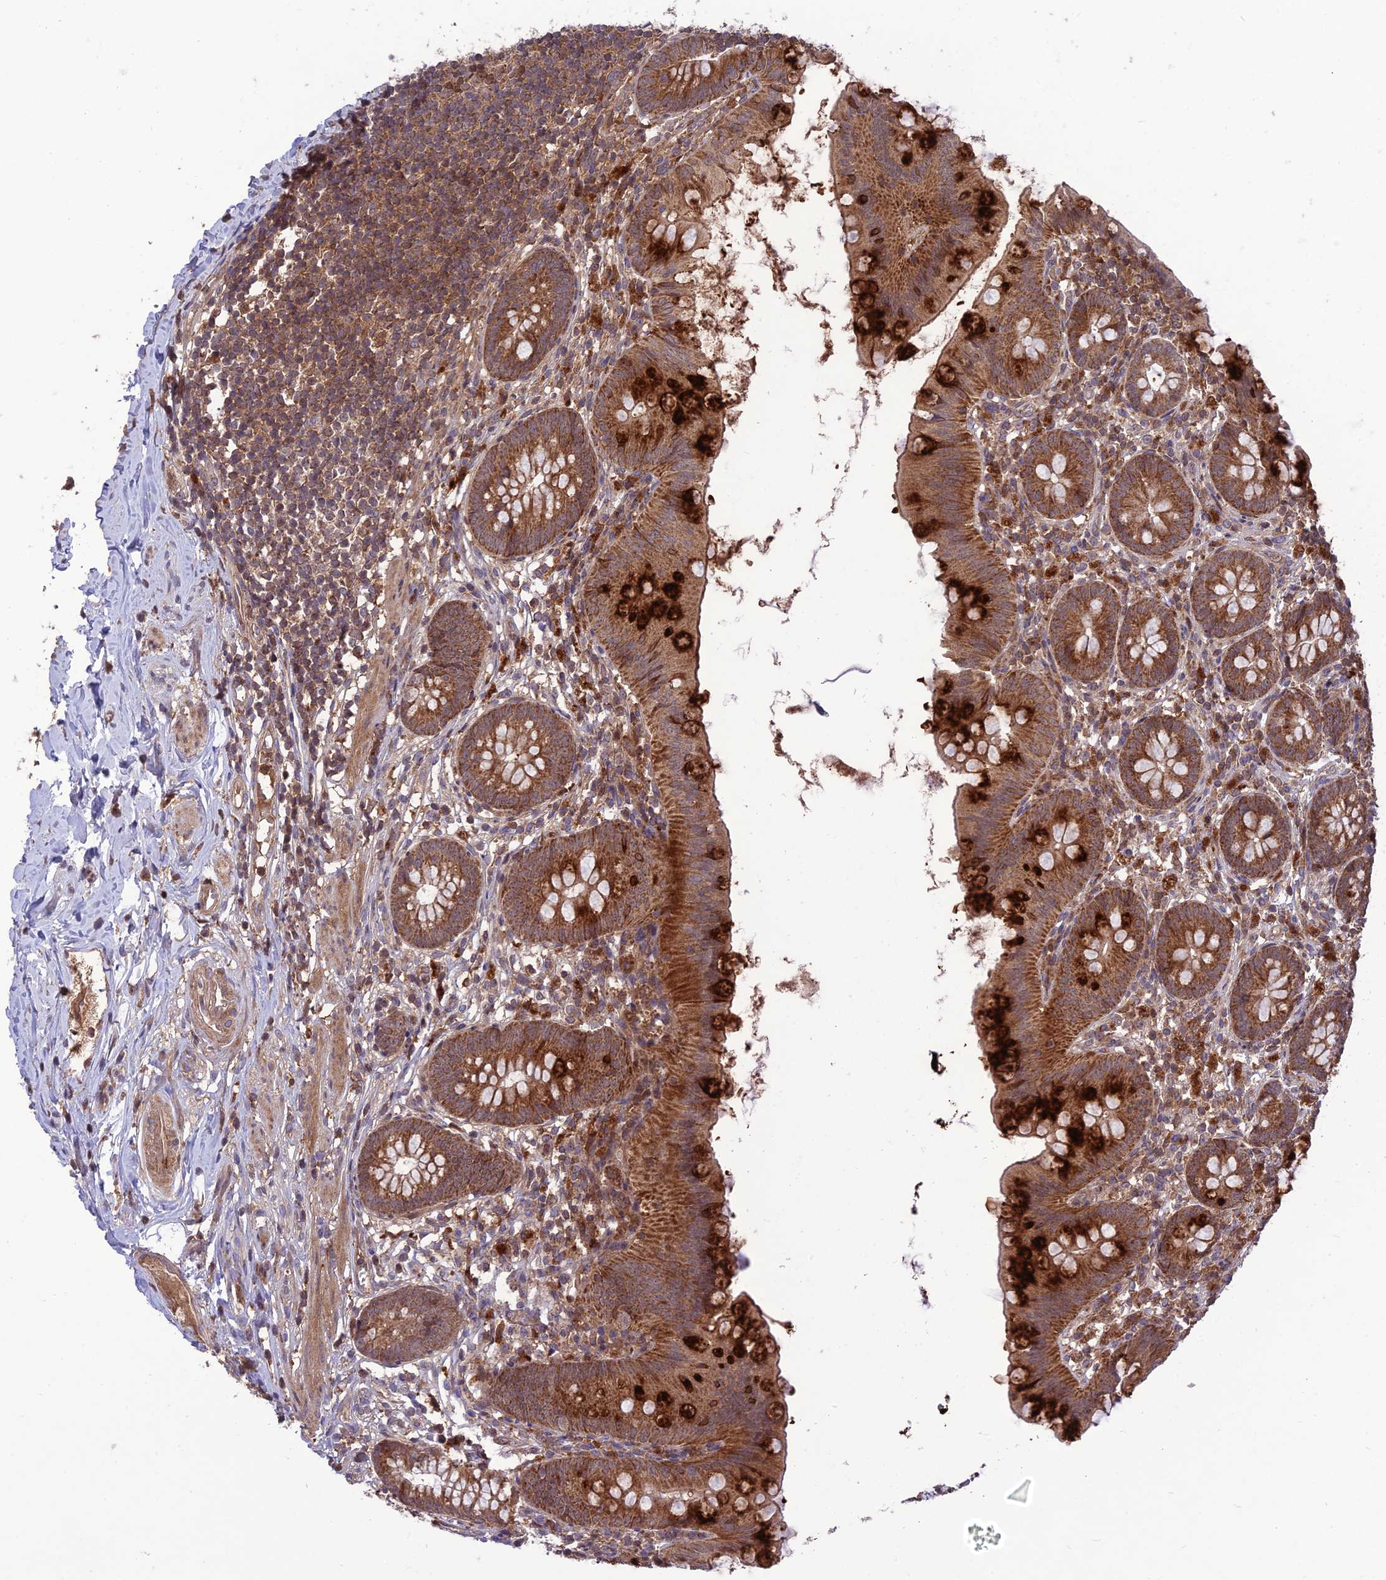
{"staining": {"intensity": "strong", "quantity": ">75%", "location": "cytoplasmic/membranous"}, "tissue": "appendix", "cell_type": "Glandular cells", "image_type": "normal", "snomed": [{"axis": "morphology", "description": "Normal tissue, NOS"}, {"axis": "topography", "description": "Appendix"}], "caption": "Strong cytoplasmic/membranous staining is seen in approximately >75% of glandular cells in unremarkable appendix.", "gene": "NDUFC1", "patient": {"sex": "female", "age": 62}}